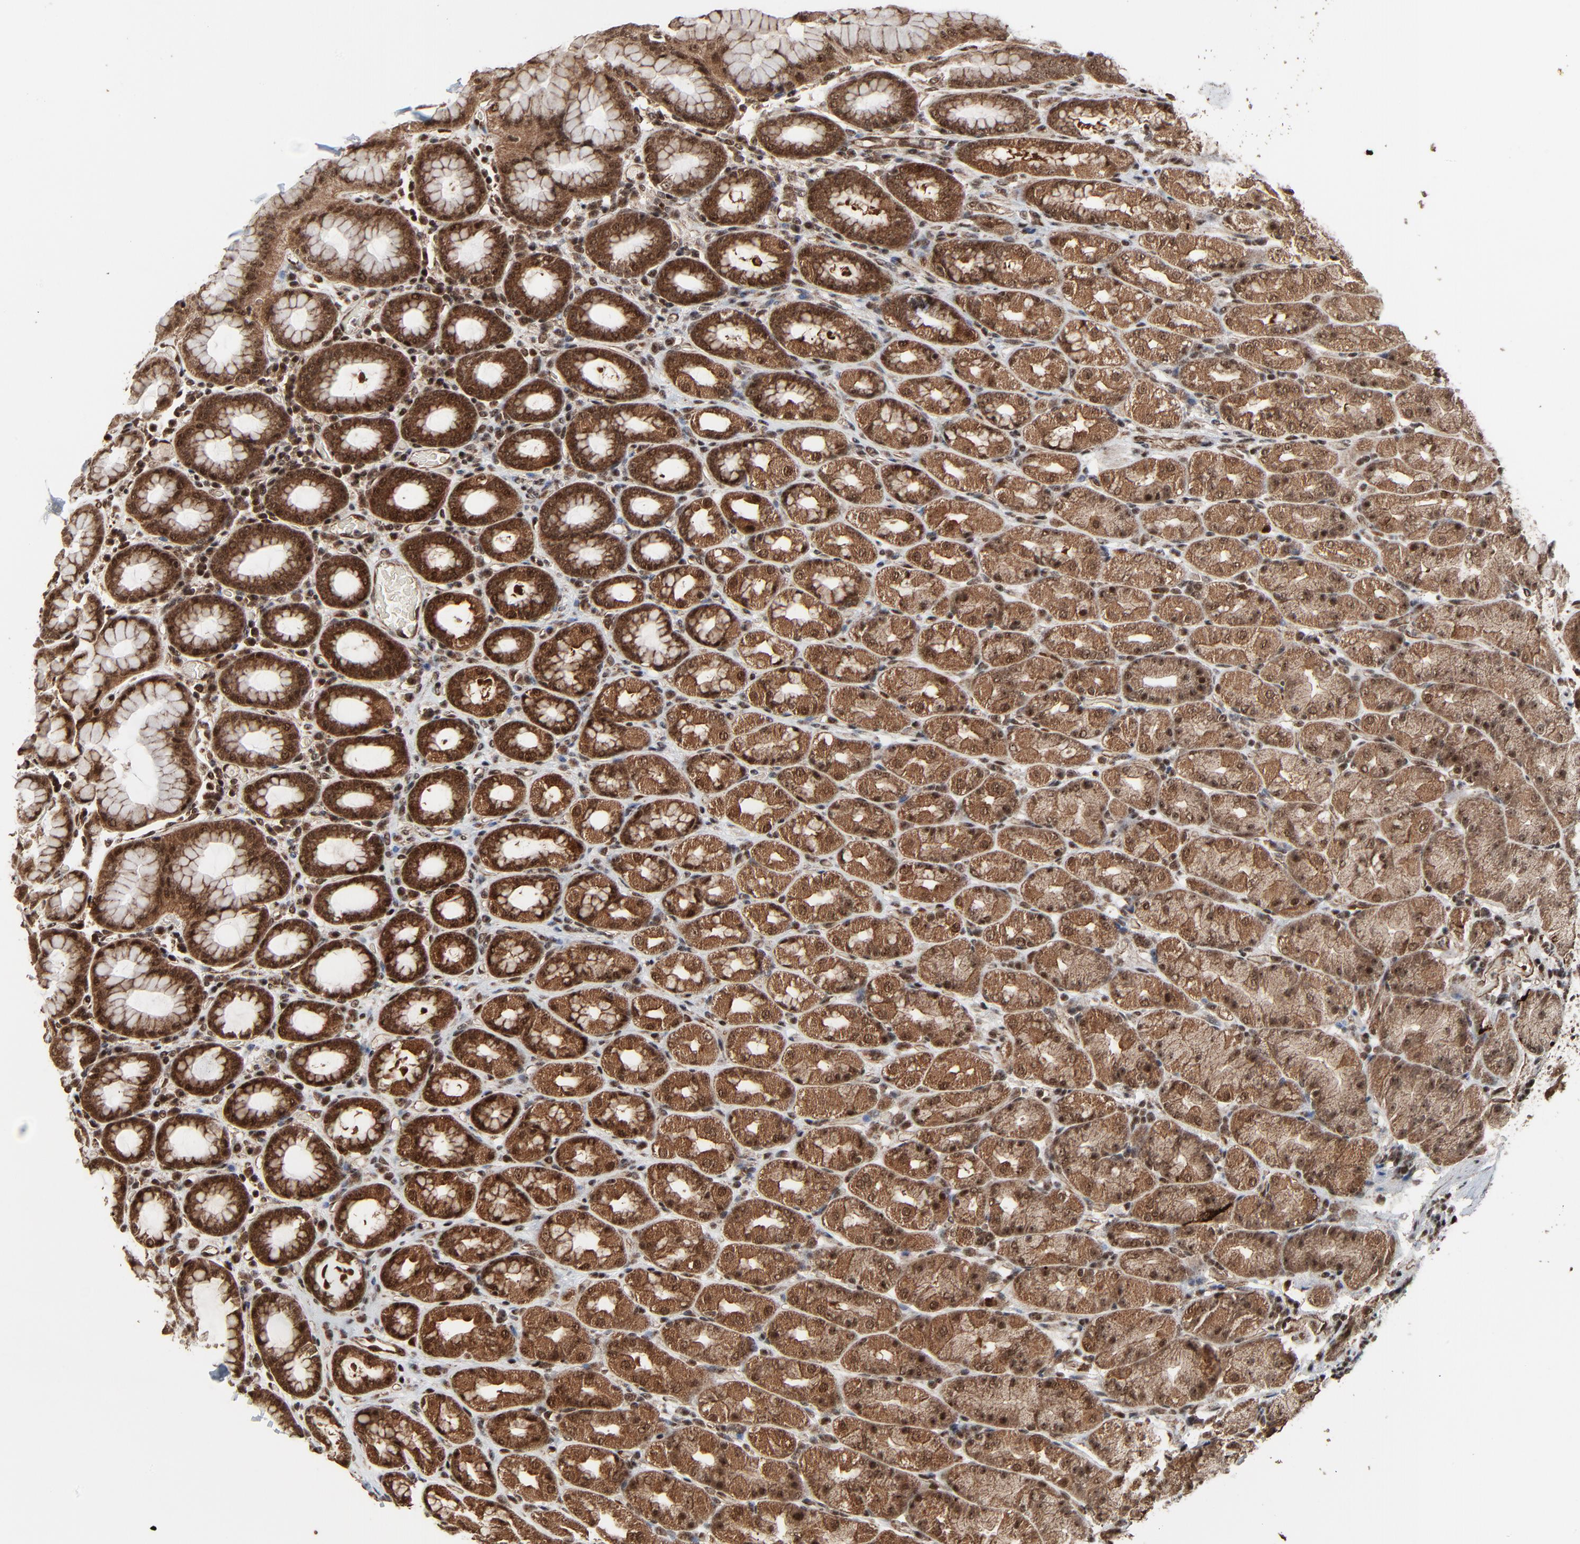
{"staining": {"intensity": "moderate", "quantity": ">75%", "location": "cytoplasmic/membranous,nuclear"}, "tissue": "stomach", "cell_type": "Glandular cells", "image_type": "normal", "snomed": [{"axis": "morphology", "description": "Normal tissue, NOS"}, {"axis": "topography", "description": "Stomach, upper"}], "caption": "This photomicrograph exhibits normal stomach stained with IHC to label a protein in brown. The cytoplasmic/membranous,nuclear of glandular cells show moderate positivity for the protein. Nuclei are counter-stained blue.", "gene": "RHOJ", "patient": {"sex": "male", "age": 68}}